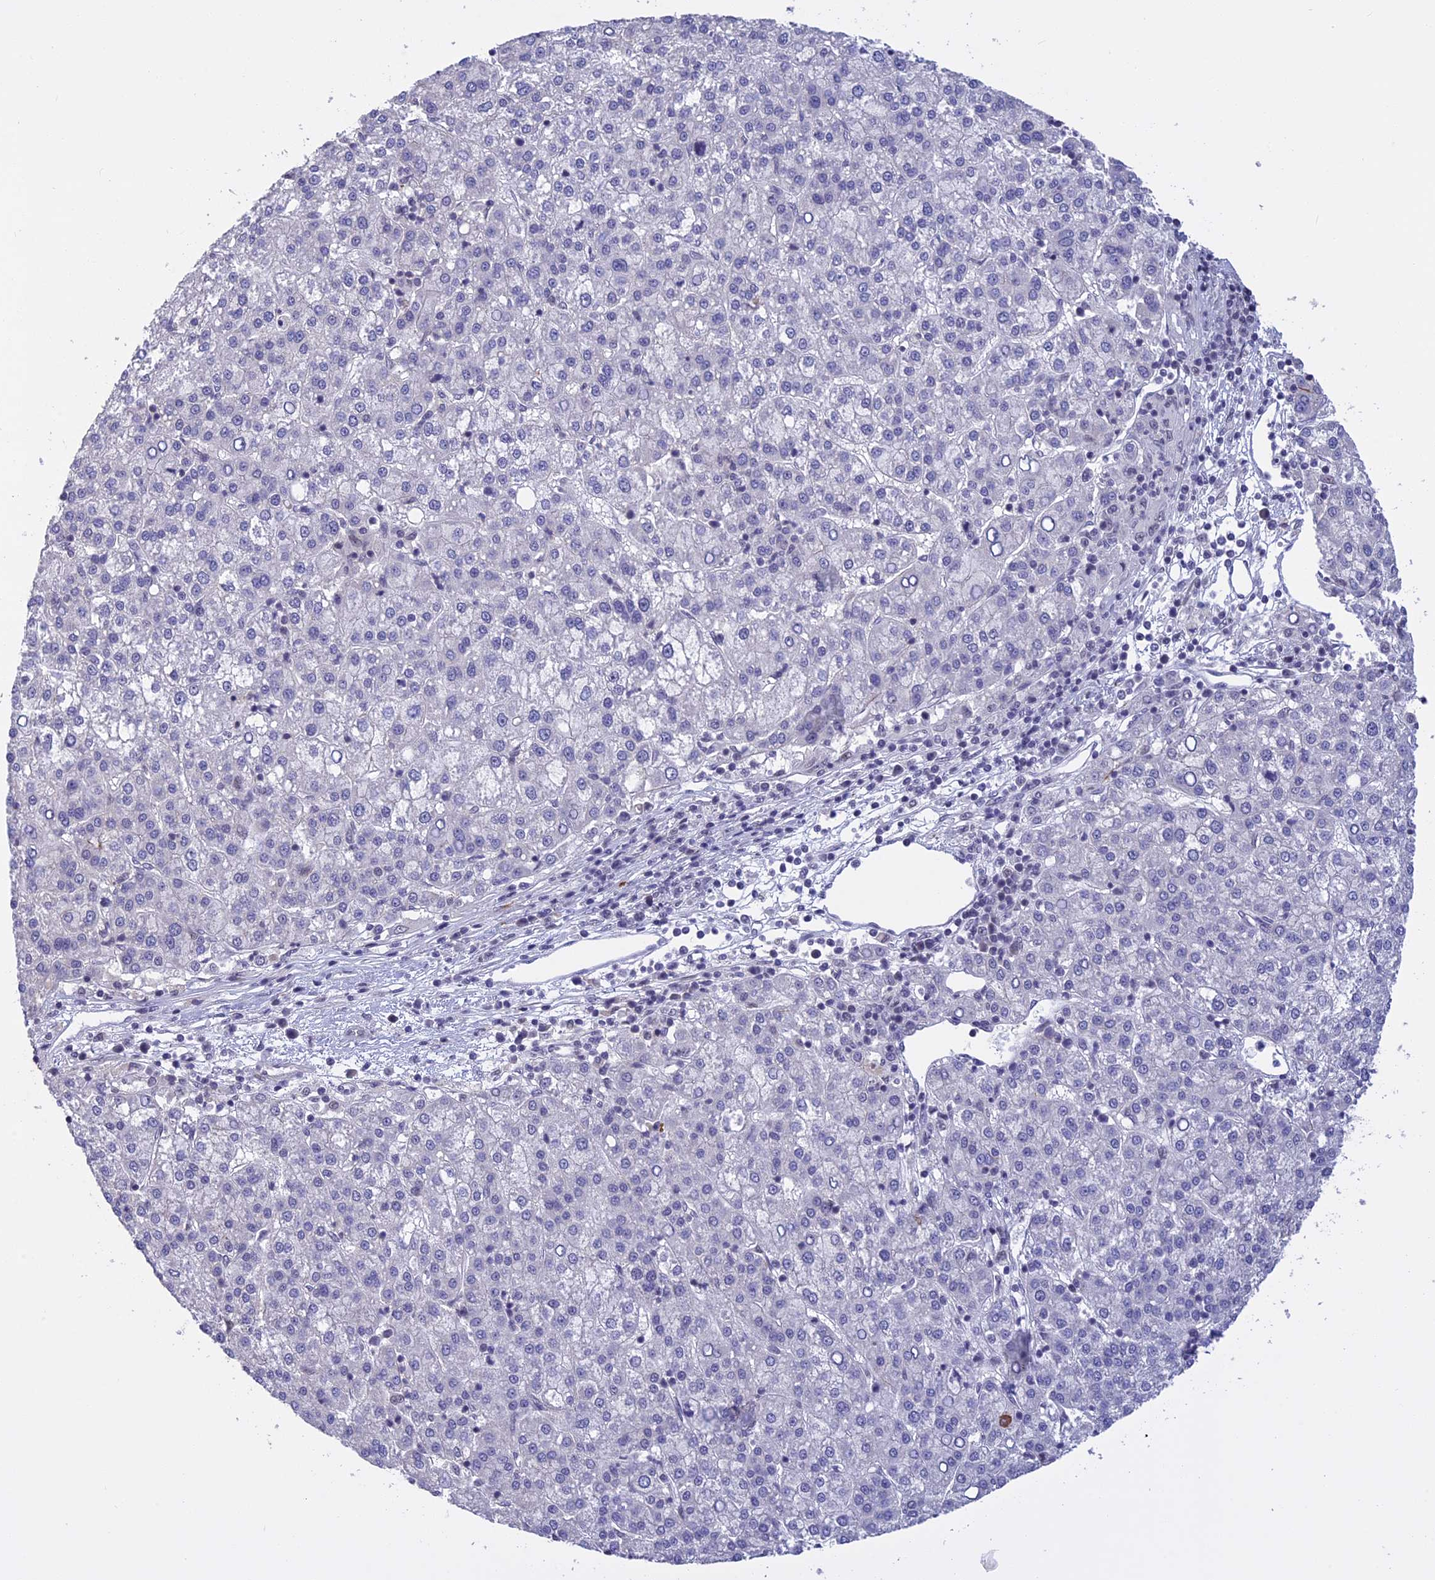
{"staining": {"intensity": "negative", "quantity": "none", "location": "none"}, "tissue": "liver cancer", "cell_type": "Tumor cells", "image_type": "cancer", "snomed": [{"axis": "morphology", "description": "Carcinoma, Hepatocellular, NOS"}, {"axis": "topography", "description": "Liver"}], "caption": "This is an IHC image of human liver cancer. There is no staining in tumor cells.", "gene": "POLR2C", "patient": {"sex": "female", "age": 58}}